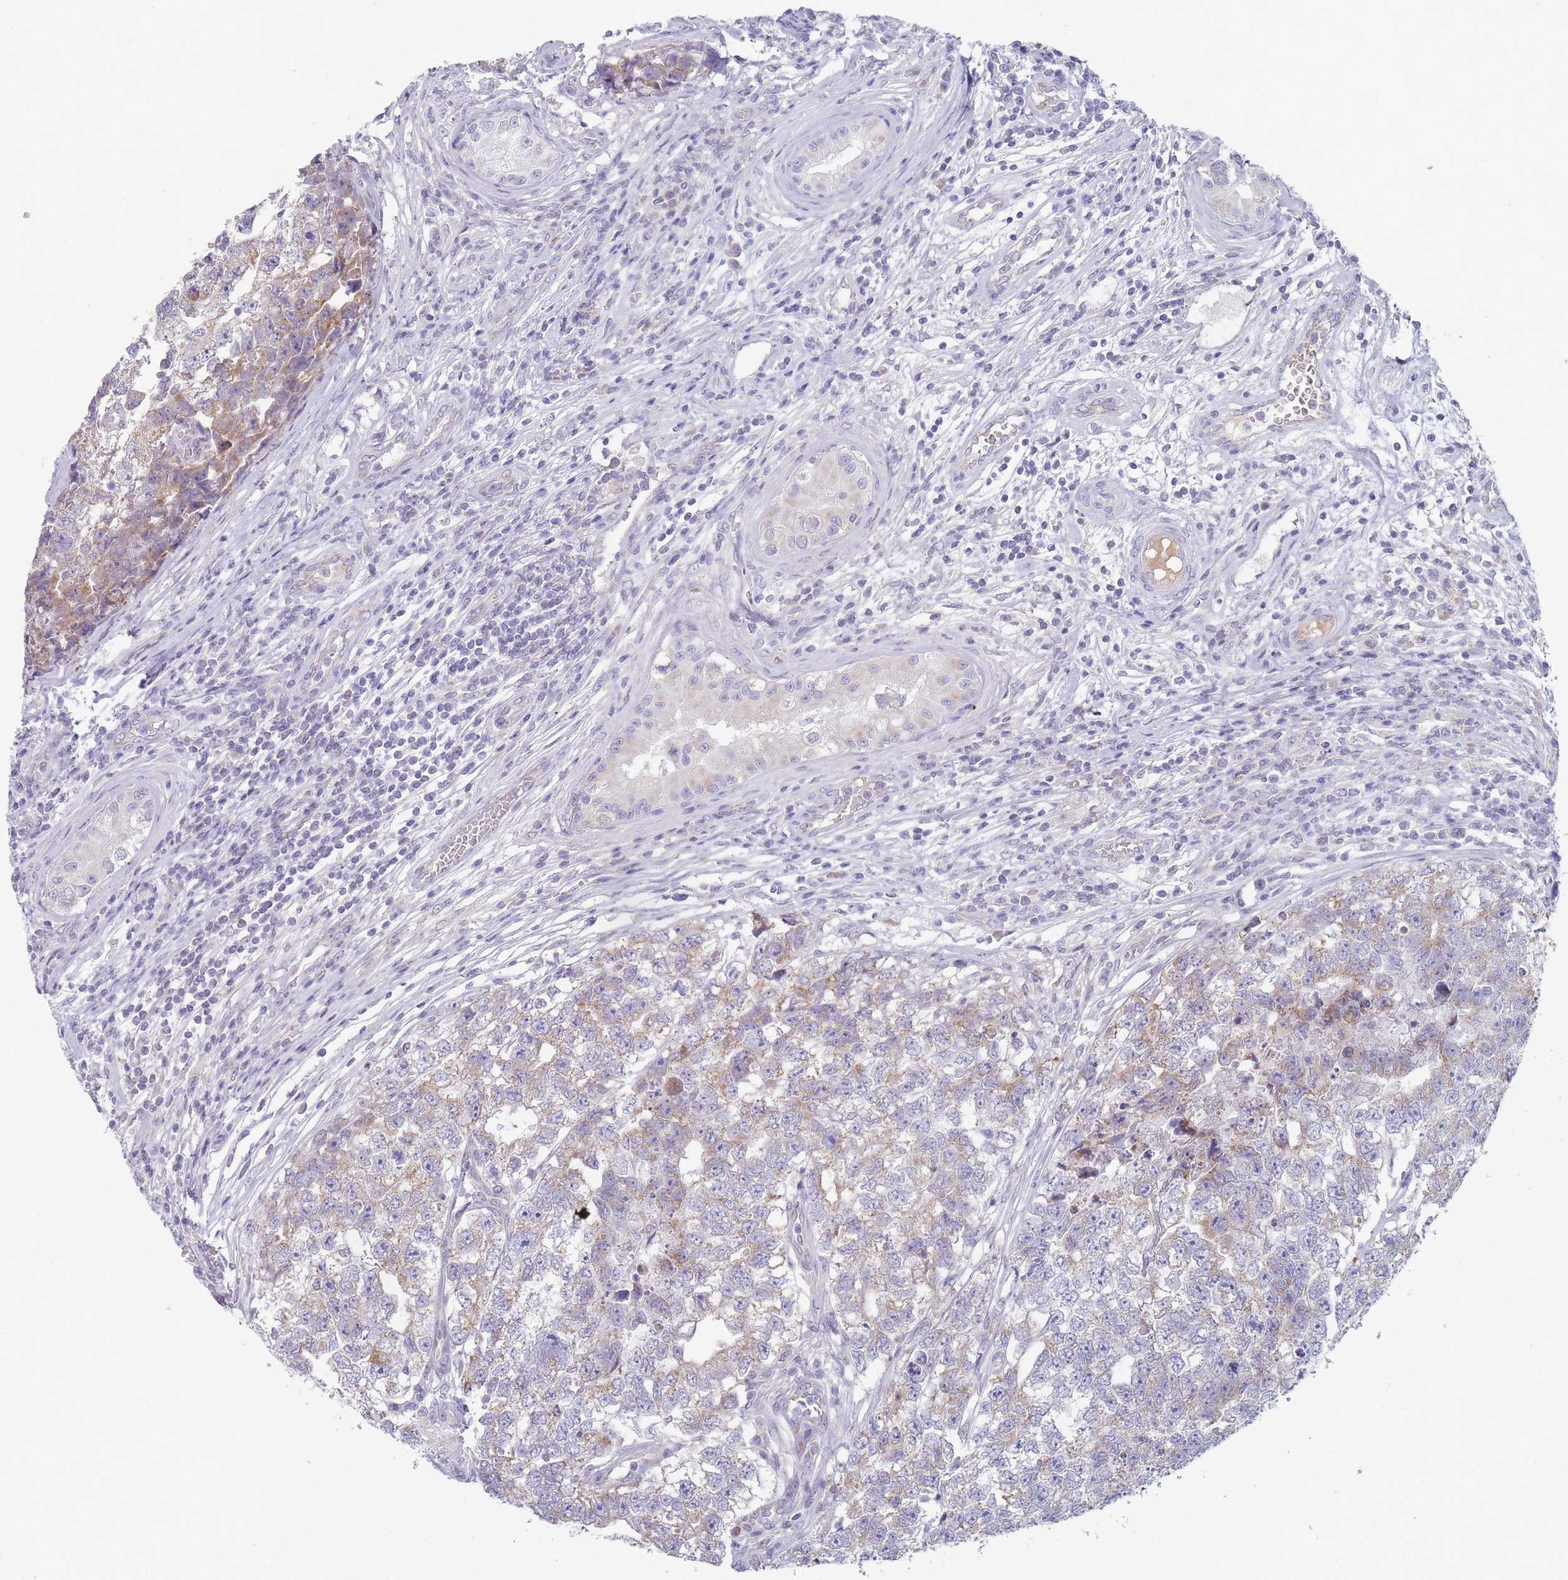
{"staining": {"intensity": "moderate", "quantity": "<25%", "location": "cytoplasmic/membranous"}, "tissue": "testis cancer", "cell_type": "Tumor cells", "image_type": "cancer", "snomed": [{"axis": "morphology", "description": "Carcinoma, Embryonal, NOS"}, {"axis": "topography", "description": "Testis"}], "caption": "A histopathology image showing moderate cytoplasmic/membranous expression in about <25% of tumor cells in testis cancer (embryonal carcinoma), as visualized by brown immunohistochemical staining.", "gene": "MRPS14", "patient": {"sex": "male", "age": 22}}